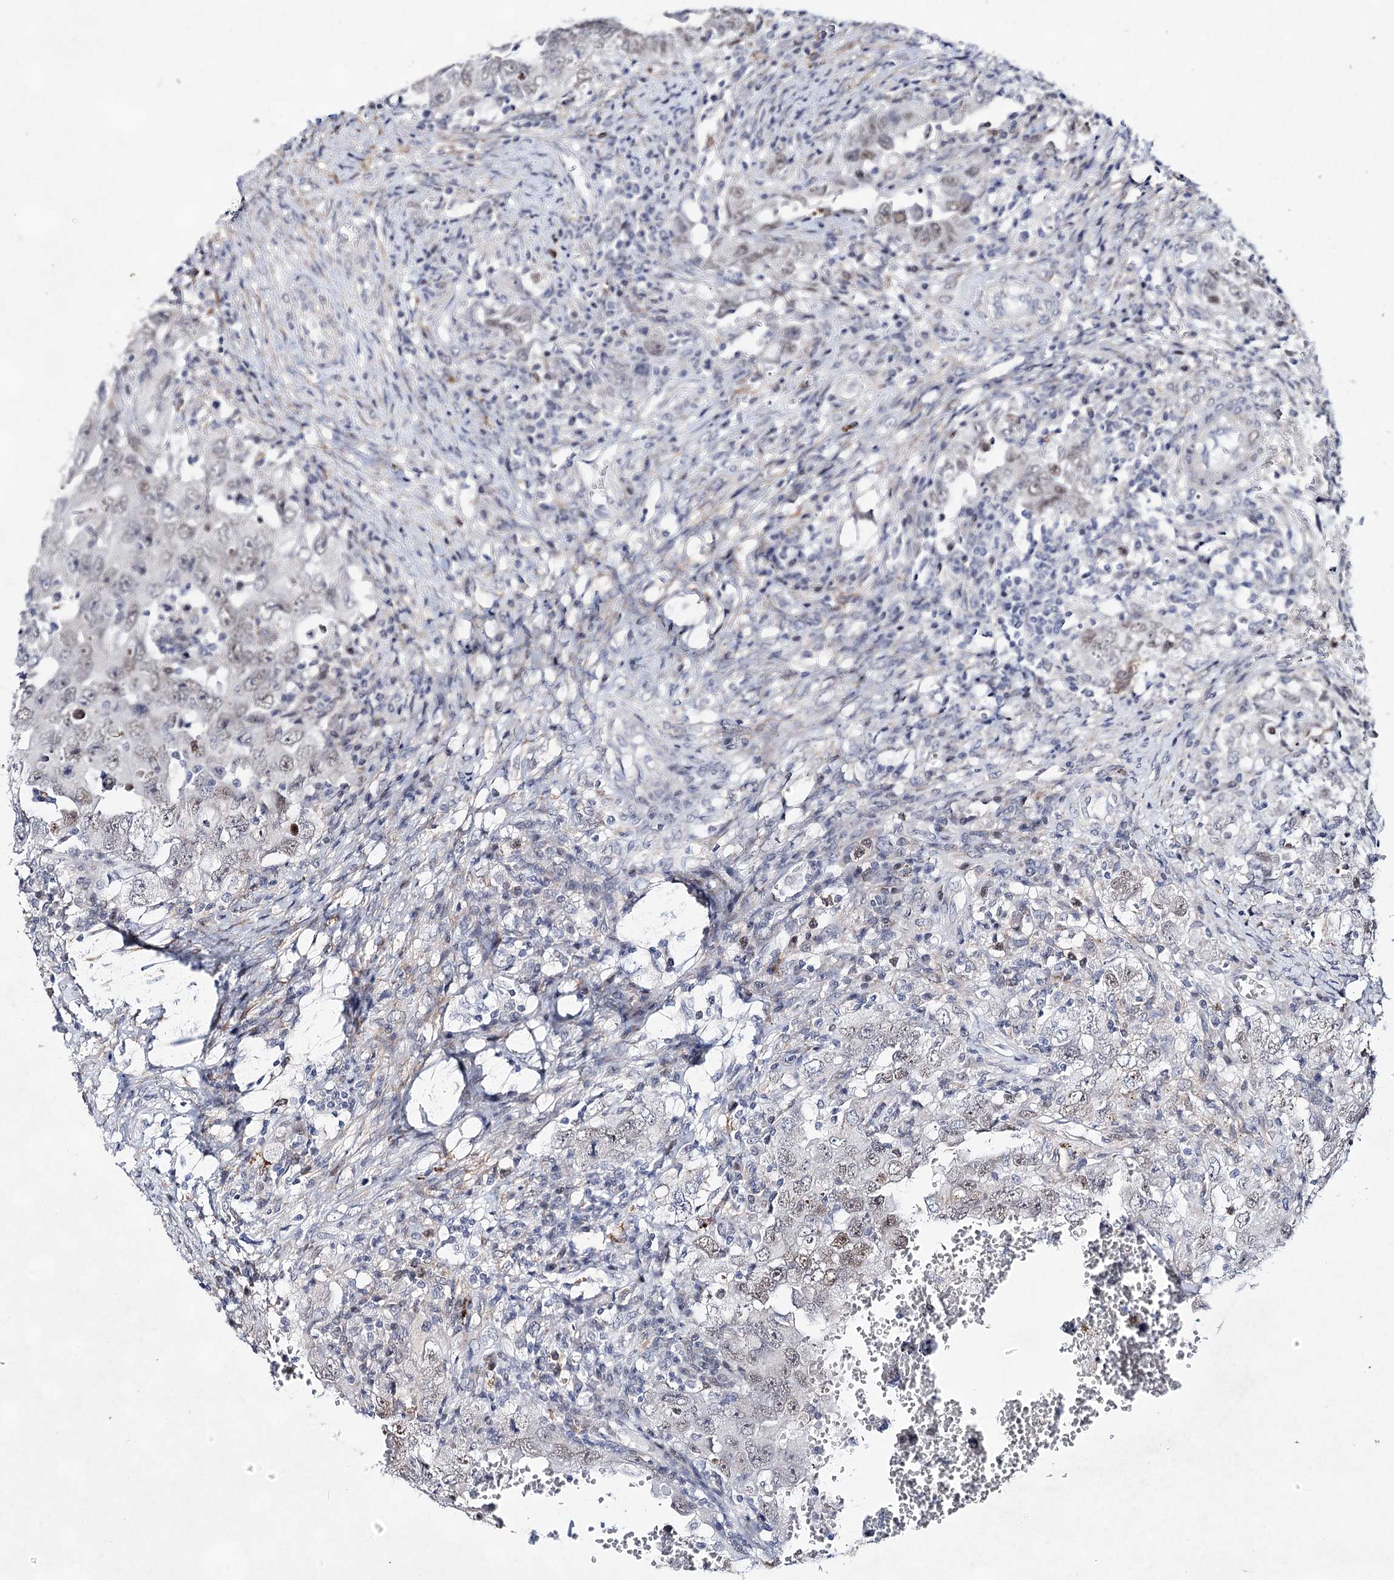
{"staining": {"intensity": "weak", "quantity": "<25%", "location": "nuclear"}, "tissue": "testis cancer", "cell_type": "Tumor cells", "image_type": "cancer", "snomed": [{"axis": "morphology", "description": "Carcinoma, Embryonal, NOS"}, {"axis": "topography", "description": "Testis"}], "caption": "Immunohistochemistry of human testis embryonal carcinoma exhibits no positivity in tumor cells.", "gene": "UGDH", "patient": {"sex": "male", "age": 26}}